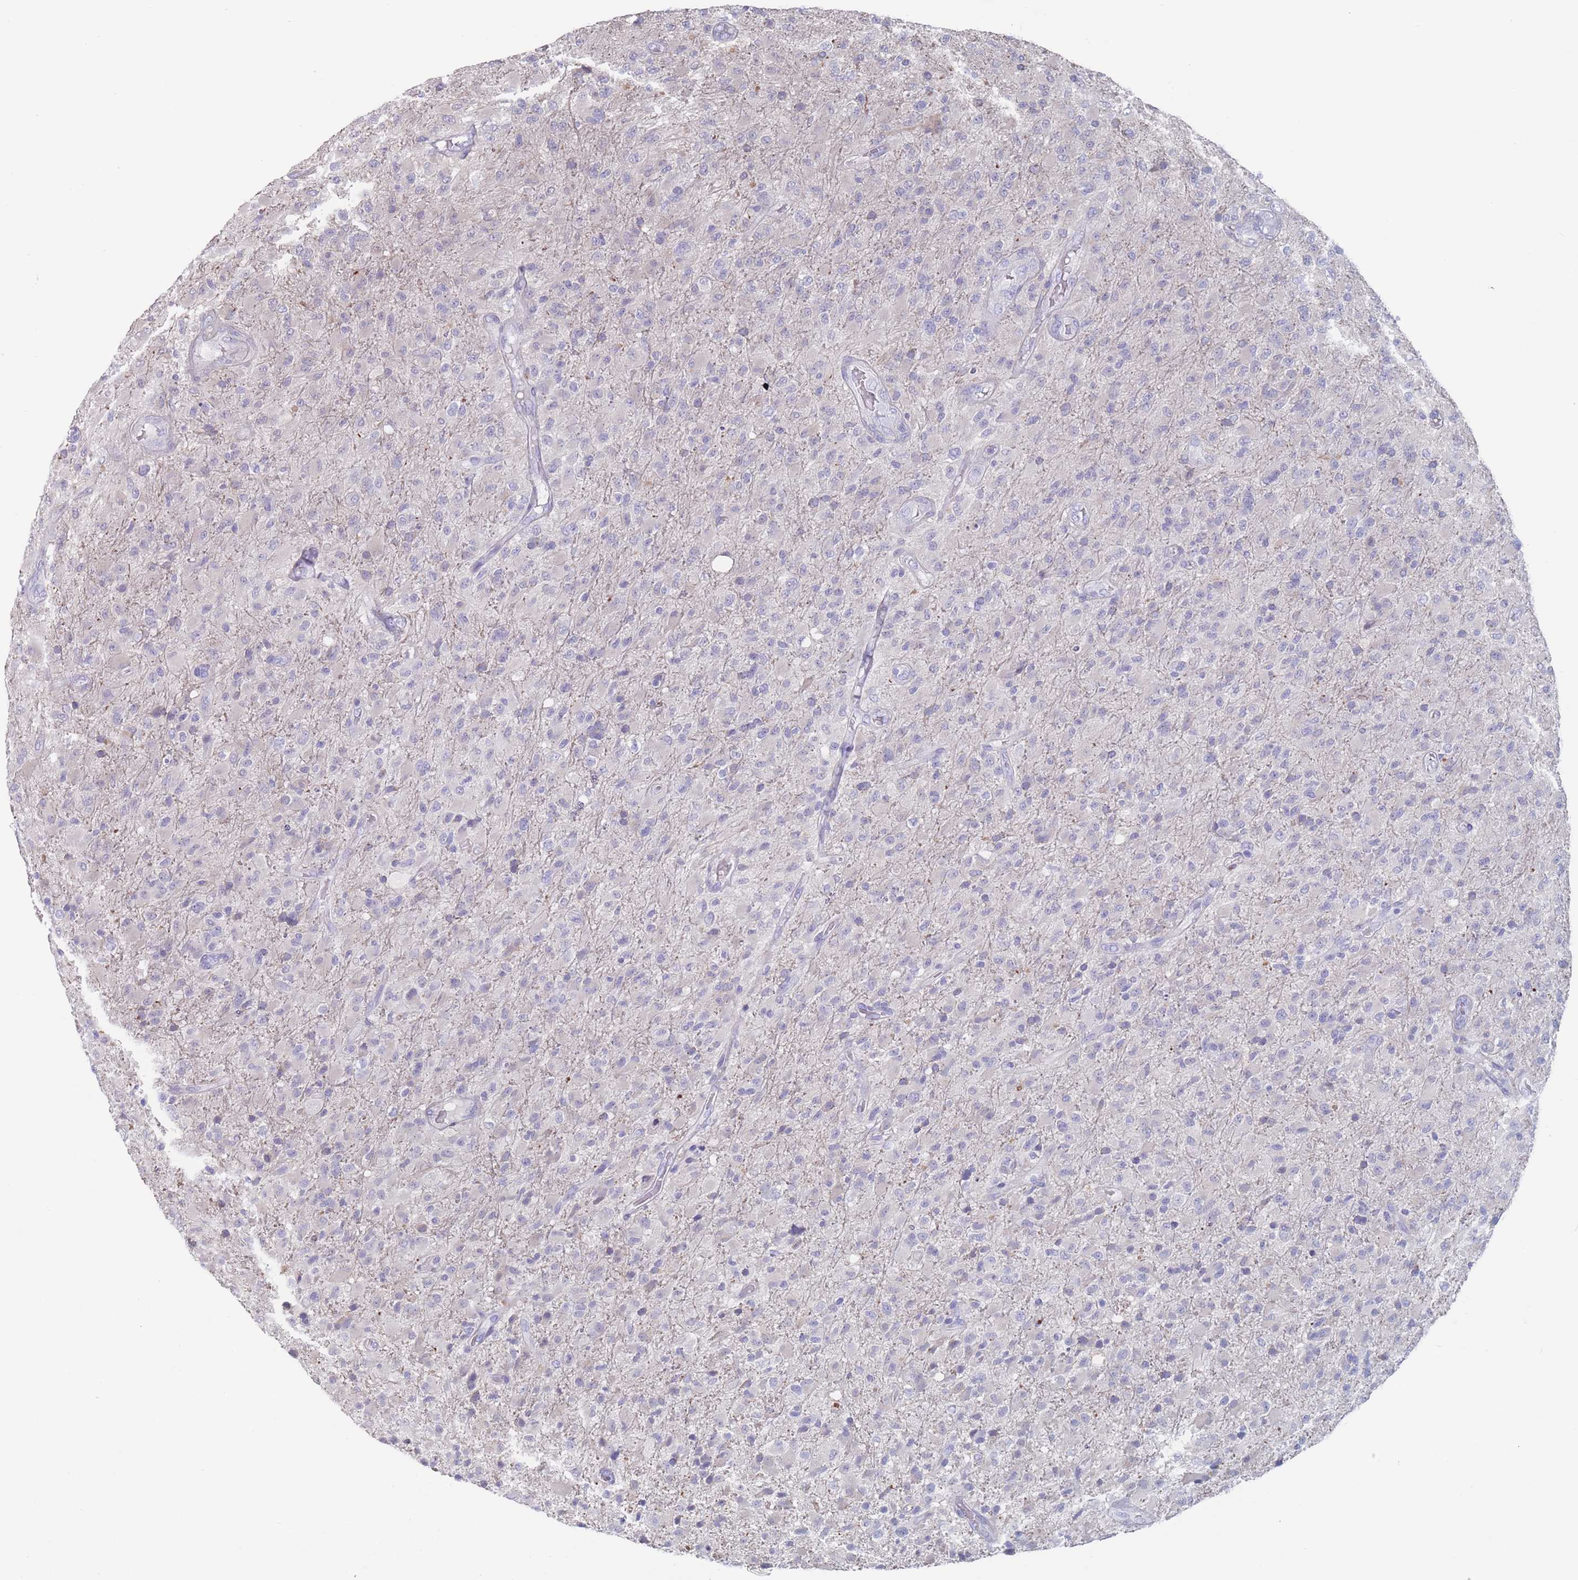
{"staining": {"intensity": "negative", "quantity": "none", "location": "none"}, "tissue": "glioma", "cell_type": "Tumor cells", "image_type": "cancer", "snomed": [{"axis": "morphology", "description": "Glioma, malignant, Low grade"}, {"axis": "topography", "description": "Brain"}], "caption": "High power microscopy micrograph of an IHC histopathology image of malignant low-grade glioma, revealing no significant staining in tumor cells. Brightfield microscopy of IHC stained with DAB (3,3'-diaminobenzidine) (brown) and hematoxylin (blue), captured at high magnification.", "gene": "CYP51A1", "patient": {"sex": "male", "age": 65}}